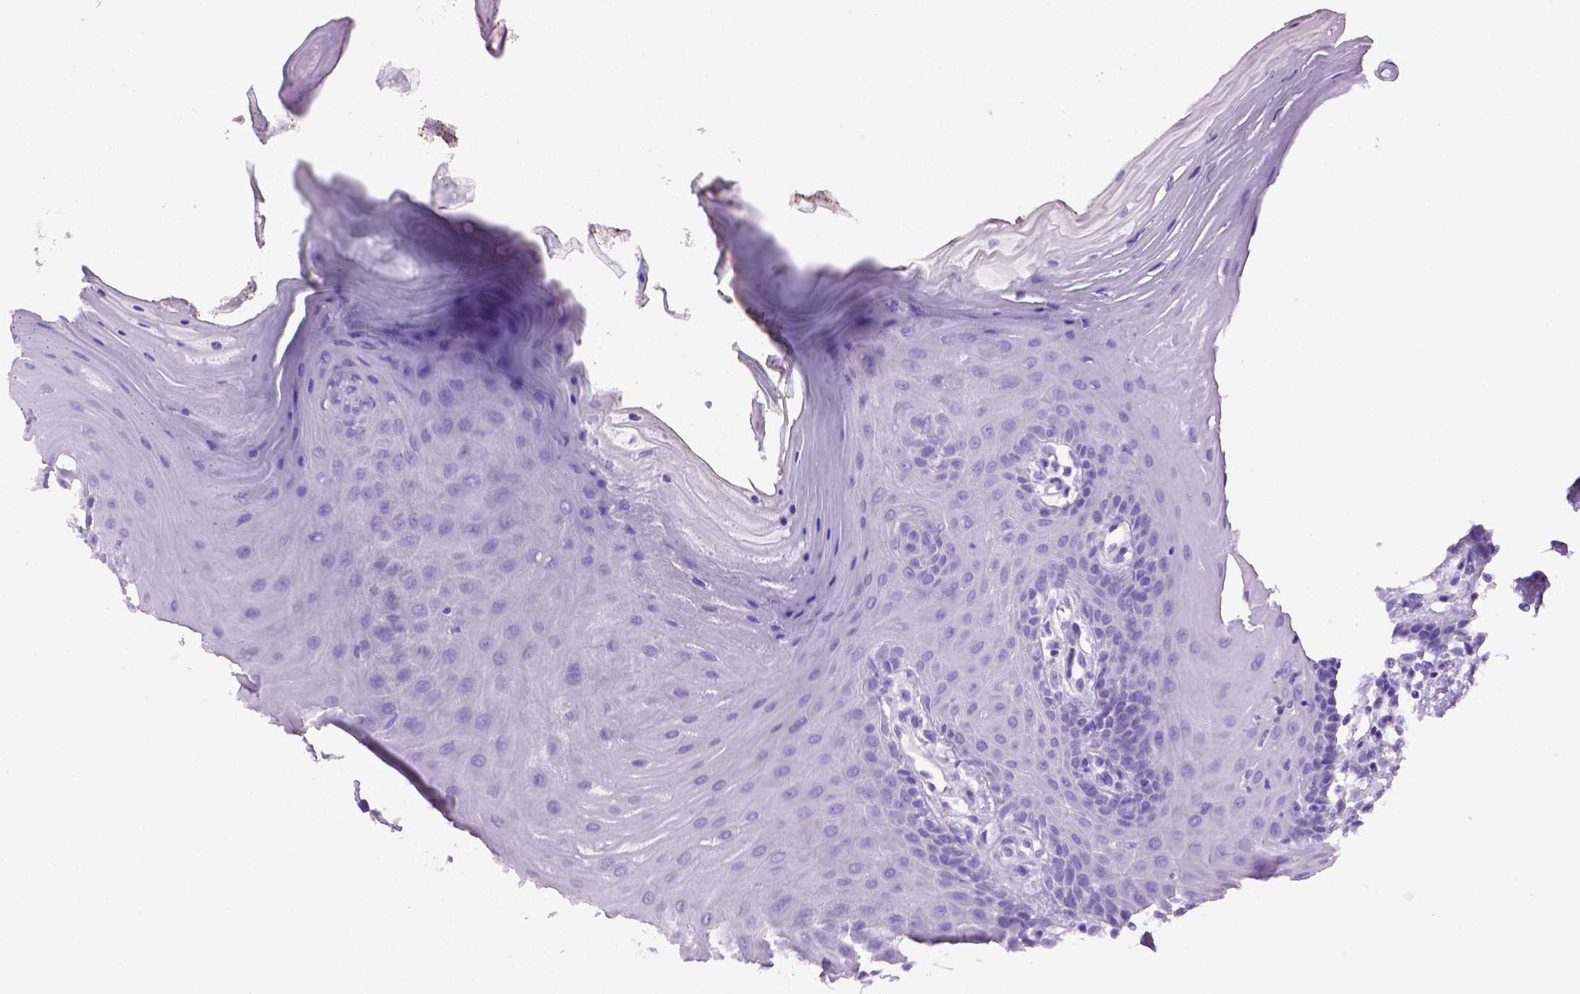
{"staining": {"intensity": "negative", "quantity": "none", "location": "none"}, "tissue": "oral mucosa", "cell_type": "Squamous epithelial cells", "image_type": "normal", "snomed": [{"axis": "morphology", "description": "Normal tissue, NOS"}, {"axis": "morphology", "description": "Normal morphology"}, {"axis": "topography", "description": "Oral tissue"}], "caption": "Squamous epithelial cells are negative for brown protein staining in unremarkable oral mucosa. (DAB (3,3'-diaminobenzidine) immunohistochemistry (IHC) with hematoxylin counter stain).", "gene": "LELP1", "patient": {"sex": "female", "age": 76}}